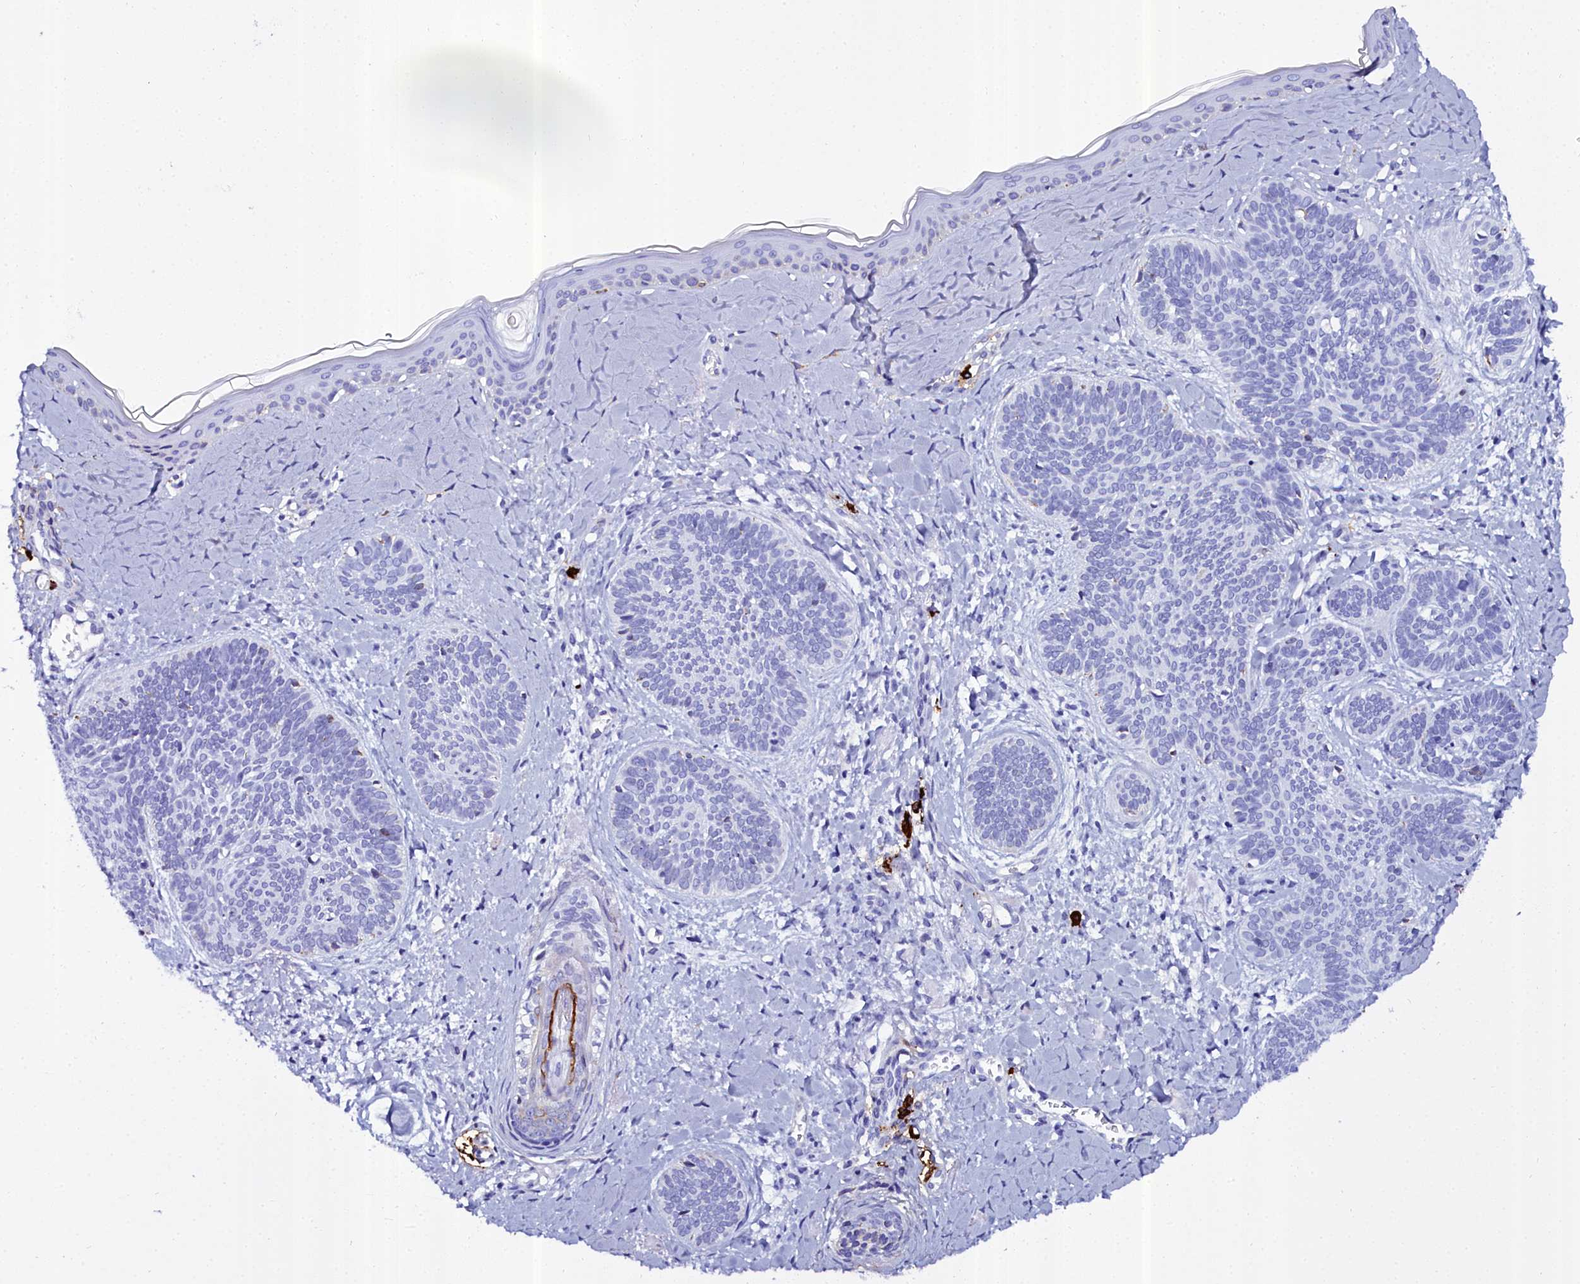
{"staining": {"intensity": "negative", "quantity": "none", "location": "none"}, "tissue": "skin cancer", "cell_type": "Tumor cells", "image_type": "cancer", "snomed": [{"axis": "morphology", "description": "Basal cell carcinoma"}, {"axis": "topography", "description": "Skin"}], "caption": "There is no significant staining in tumor cells of skin basal cell carcinoma.", "gene": "TXNDC5", "patient": {"sex": "female", "age": 81}}